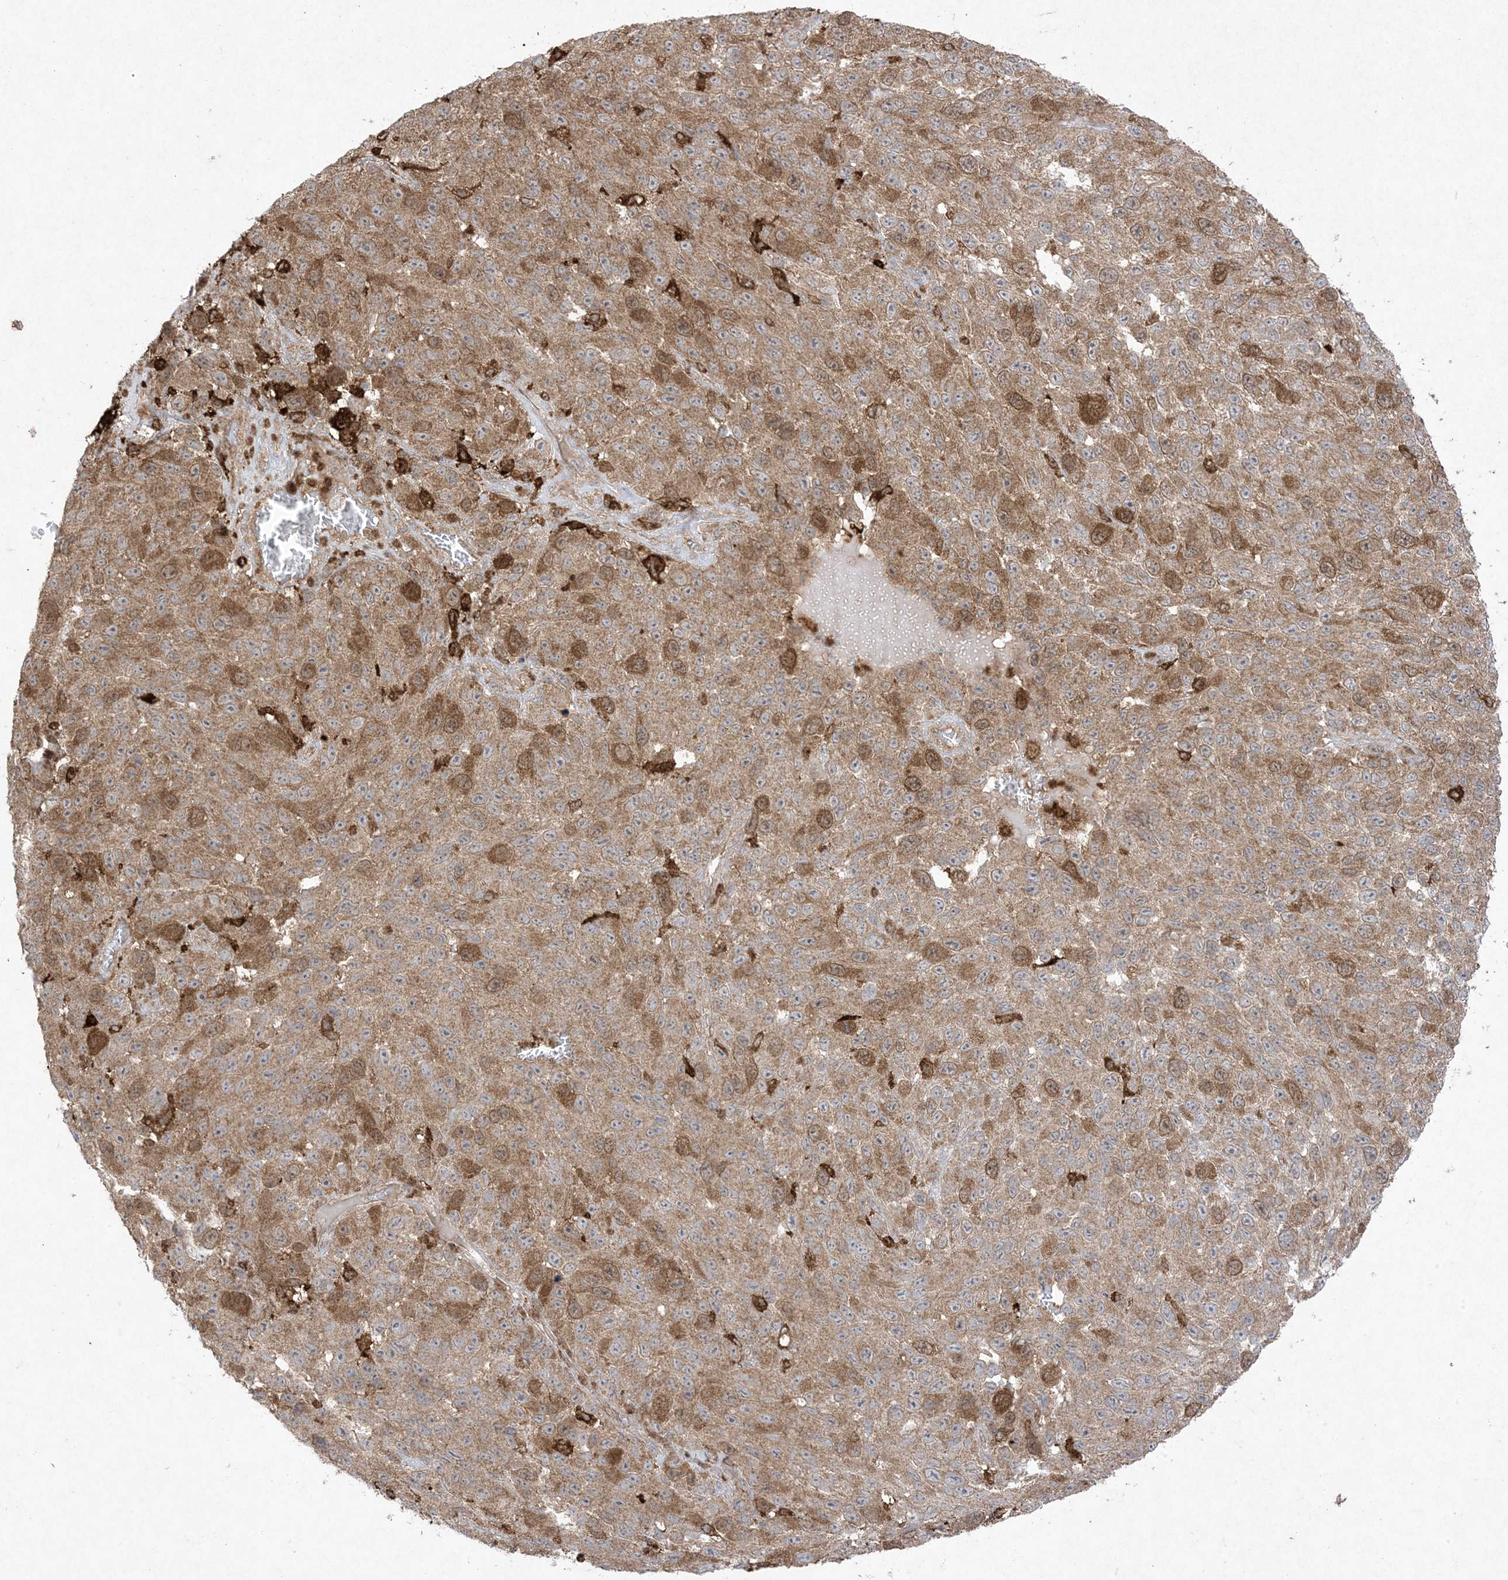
{"staining": {"intensity": "moderate", "quantity": ">75%", "location": "cytoplasmic/membranous"}, "tissue": "melanoma", "cell_type": "Tumor cells", "image_type": "cancer", "snomed": [{"axis": "morphology", "description": "Malignant melanoma, NOS"}, {"axis": "topography", "description": "Skin"}], "caption": "Protein expression analysis of human malignant melanoma reveals moderate cytoplasmic/membranous expression in about >75% of tumor cells.", "gene": "UBE2C", "patient": {"sex": "female", "age": 96}}